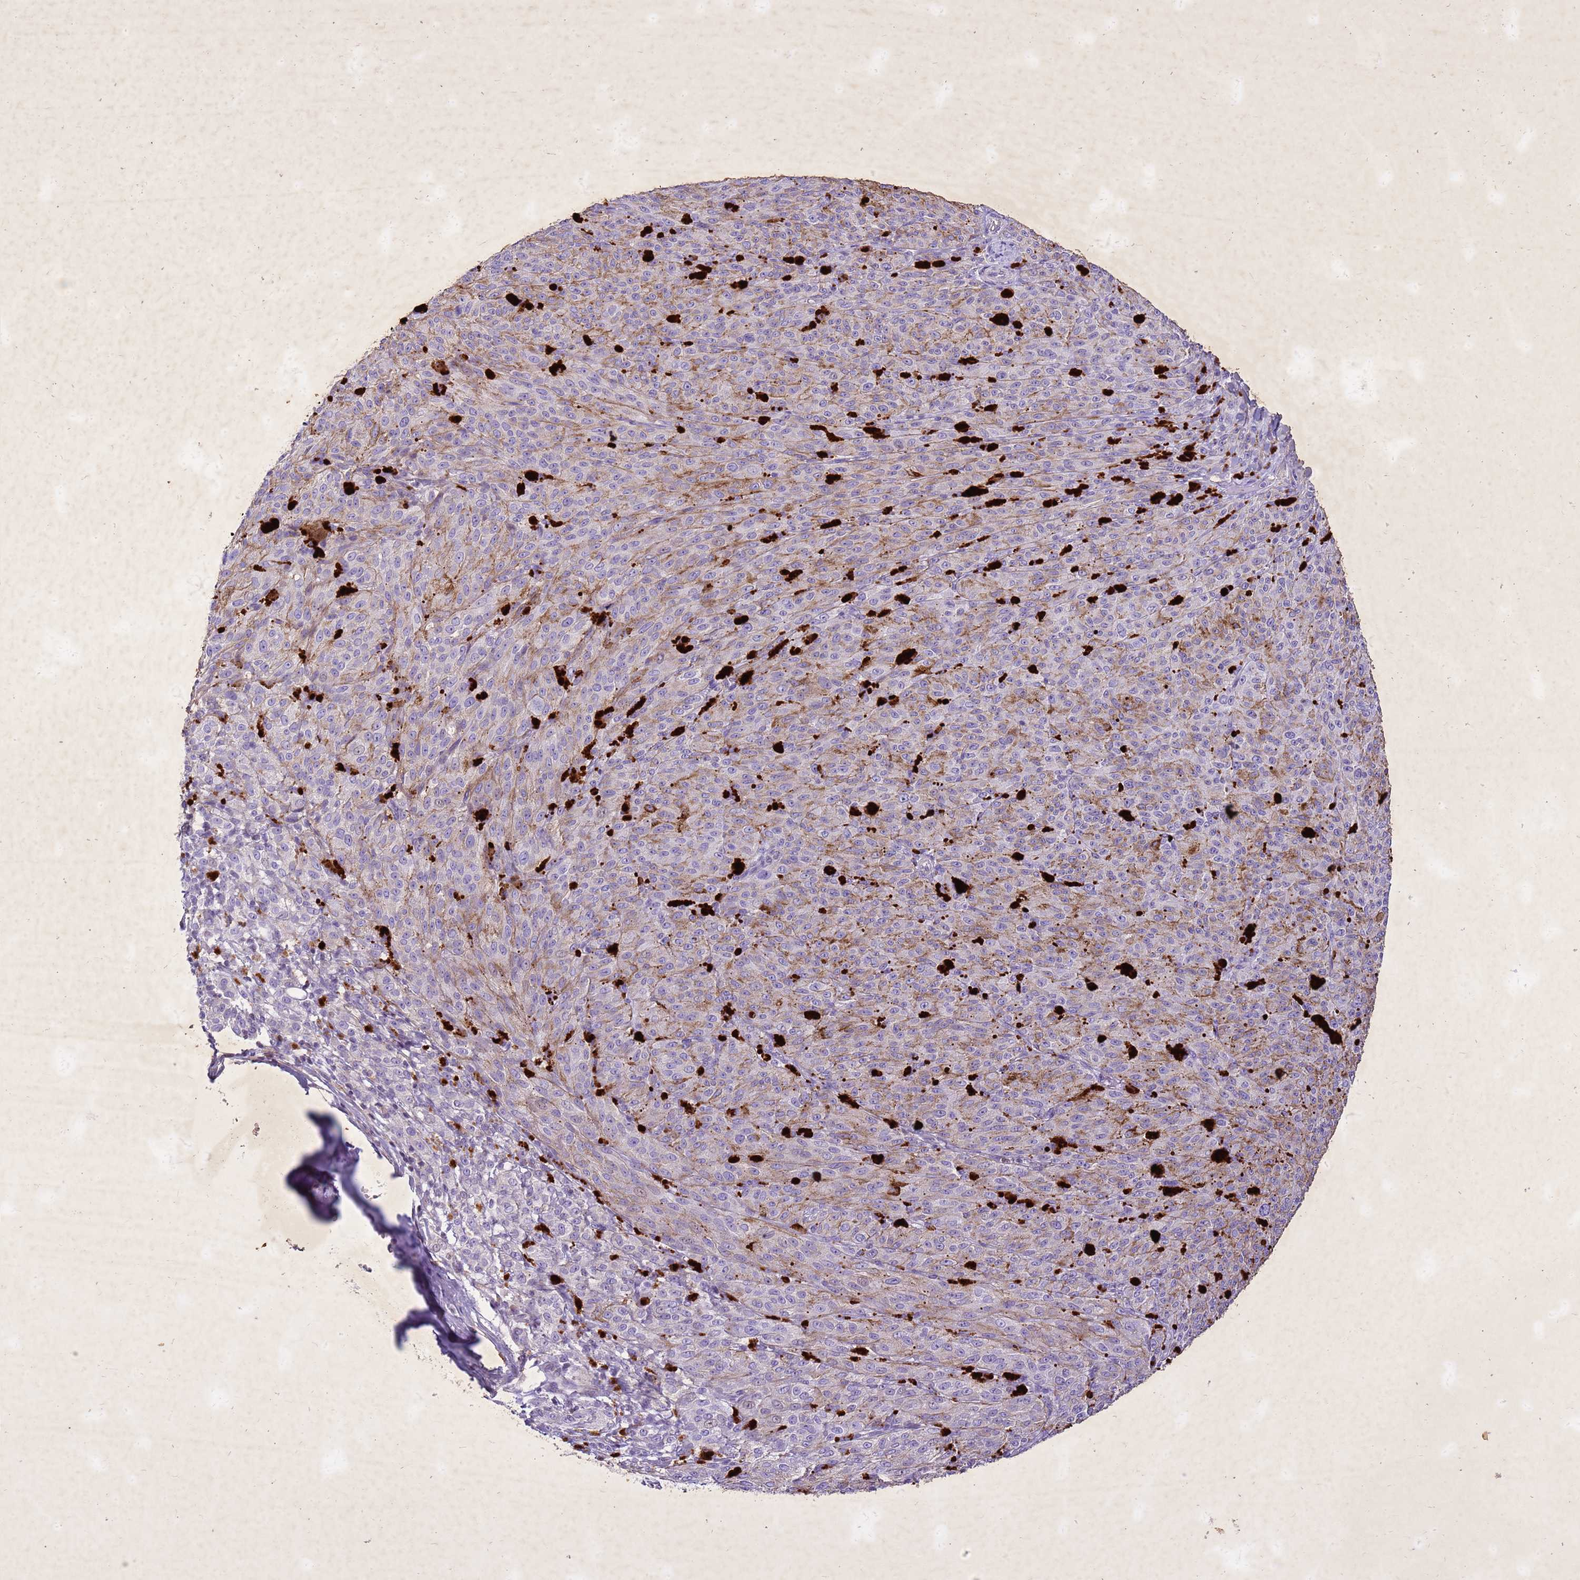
{"staining": {"intensity": "negative", "quantity": "none", "location": "none"}, "tissue": "melanoma", "cell_type": "Tumor cells", "image_type": "cancer", "snomed": [{"axis": "morphology", "description": "Malignant melanoma, NOS"}, {"axis": "topography", "description": "Skin"}], "caption": "Immunohistochemistry (IHC) photomicrograph of human melanoma stained for a protein (brown), which displays no staining in tumor cells. Nuclei are stained in blue.", "gene": "COPS9", "patient": {"sex": "female", "age": 52}}